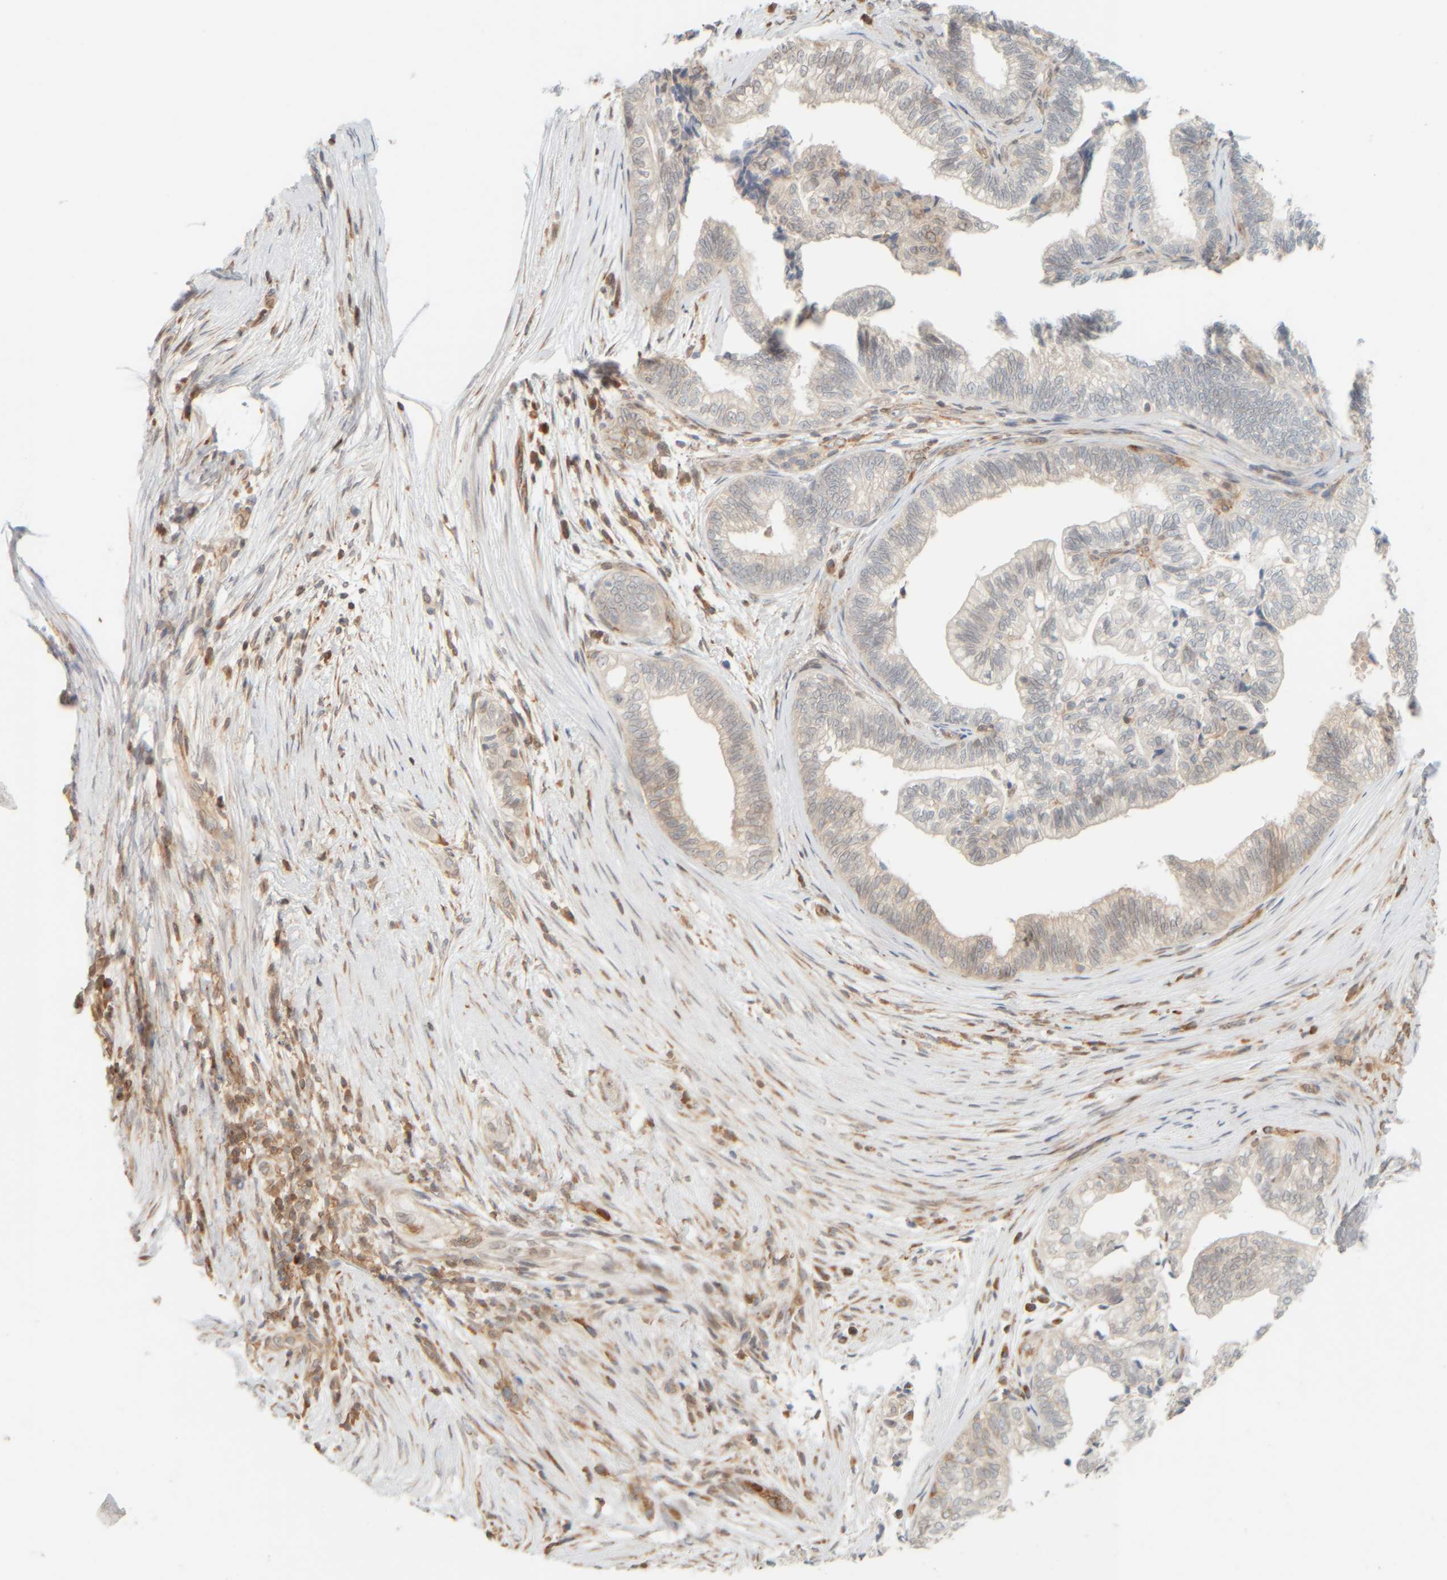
{"staining": {"intensity": "weak", "quantity": "25%-75%", "location": "cytoplasmic/membranous"}, "tissue": "pancreatic cancer", "cell_type": "Tumor cells", "image_type": "cancer", "snomed": [{"axis": "morphology", "description": "Adenocarcinoma, NOS"}, {"axis": "topography", "description": "Pancreas"}], "caption": "About 25%-75% of tumor cells in human pancreatic cancer (adenocarcinoma) reveal weak cytoplasmic/membranous protein positivity as visualized by brown immunohistochemical staining.", "gene": "PTGES3L-AARSD1", "patient": {"sex": "male", "age": 72}}